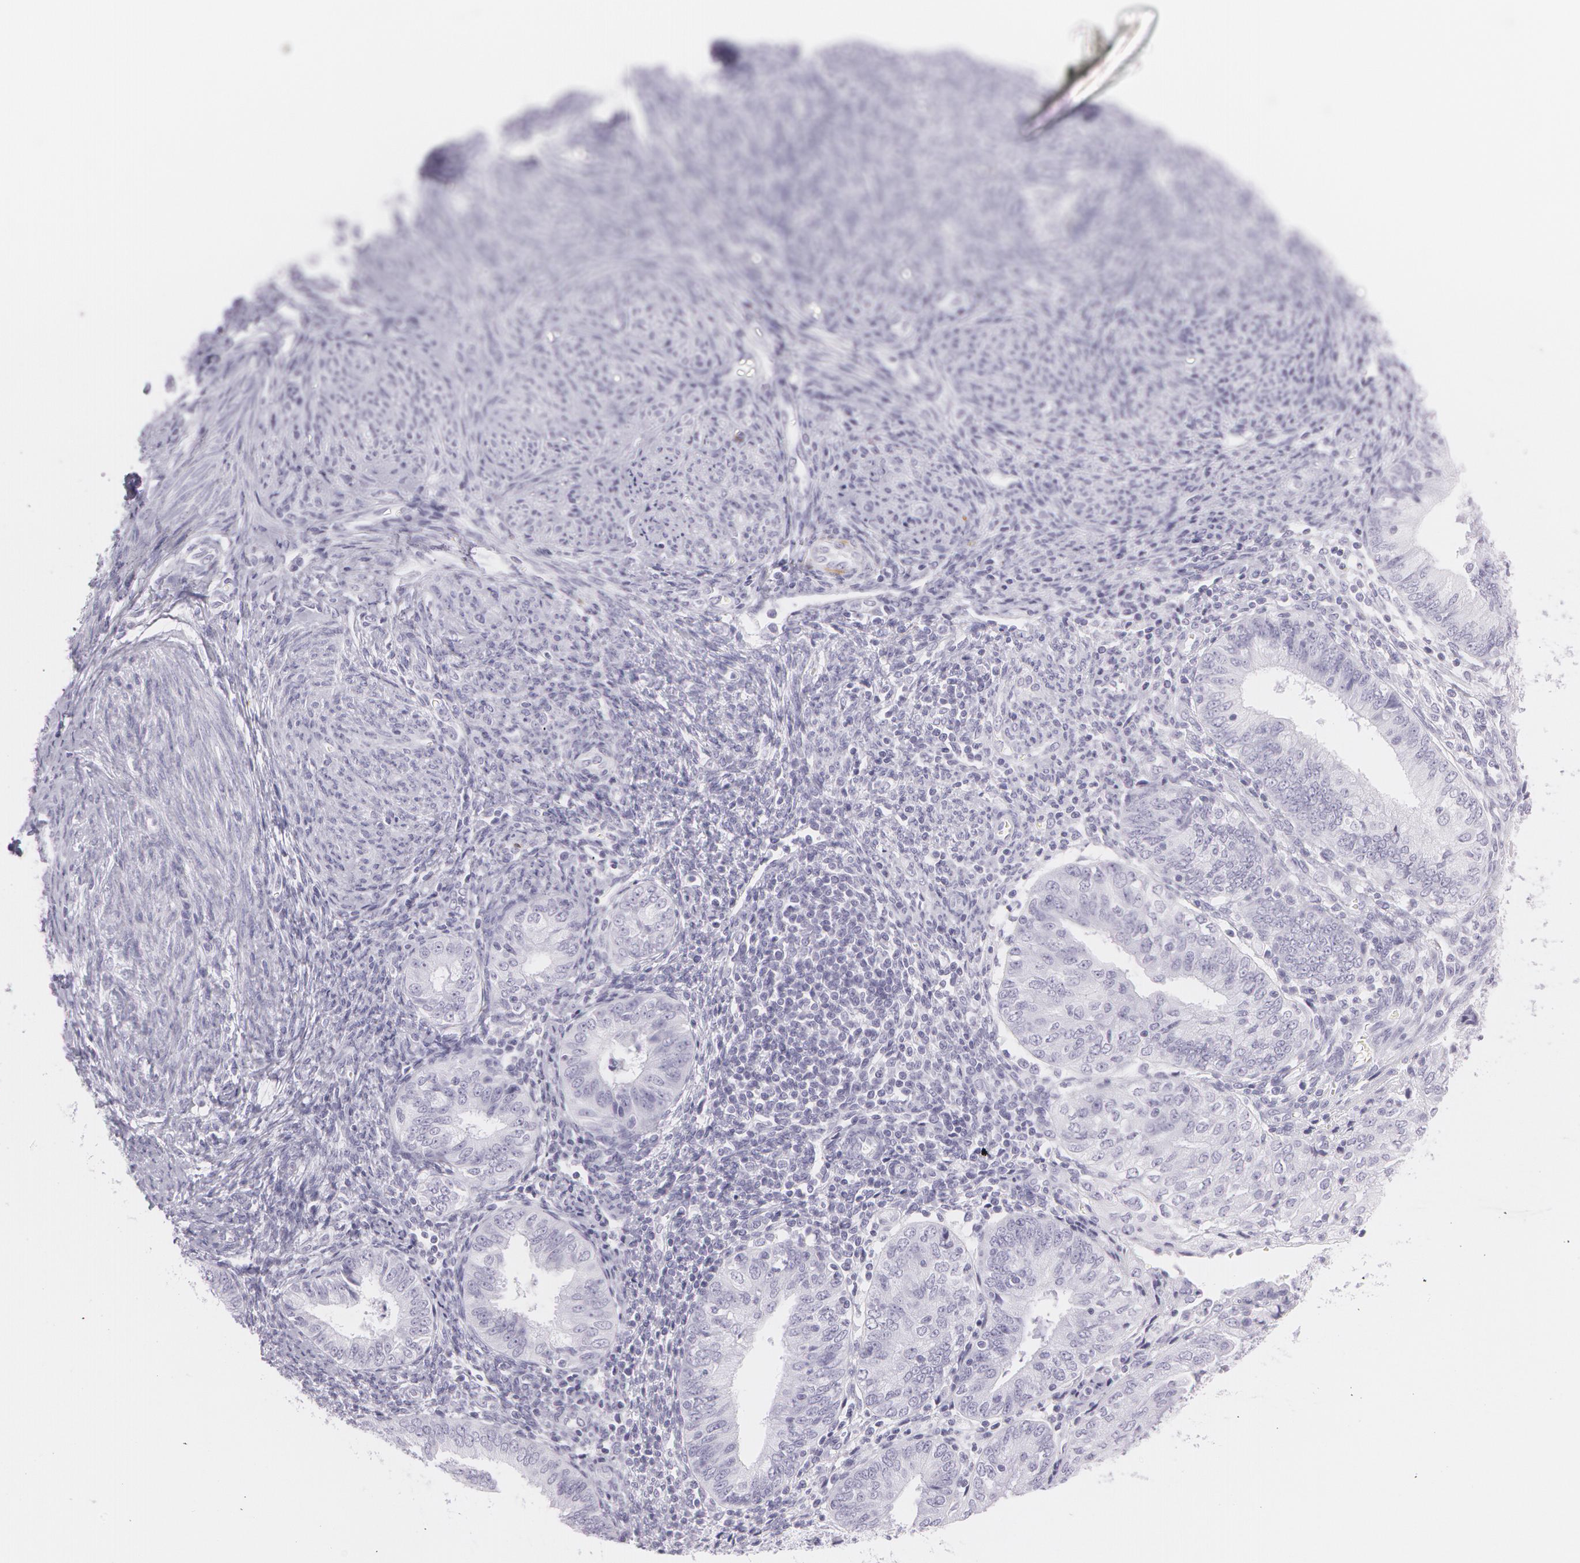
{"staining": {"intensity": "negative", "quantity": "none", "location": "none"}, "tissue": "endometrial cancer", "cell_type": "Tumor cells", "image_type": "cancer", "snomed": [{"axis": "morphology", "description": "Adenocarcinoma, NOS"}, {"axis": "topography", "description": "Endometrium"}], "caption": "High power microscopy image of an immunohistochemistry photomicrograph of endometrial cancer, revealing no significant staining in tumor cells.", "gene": "SNCG", "patient": {"sex": "female", "age": 55}}